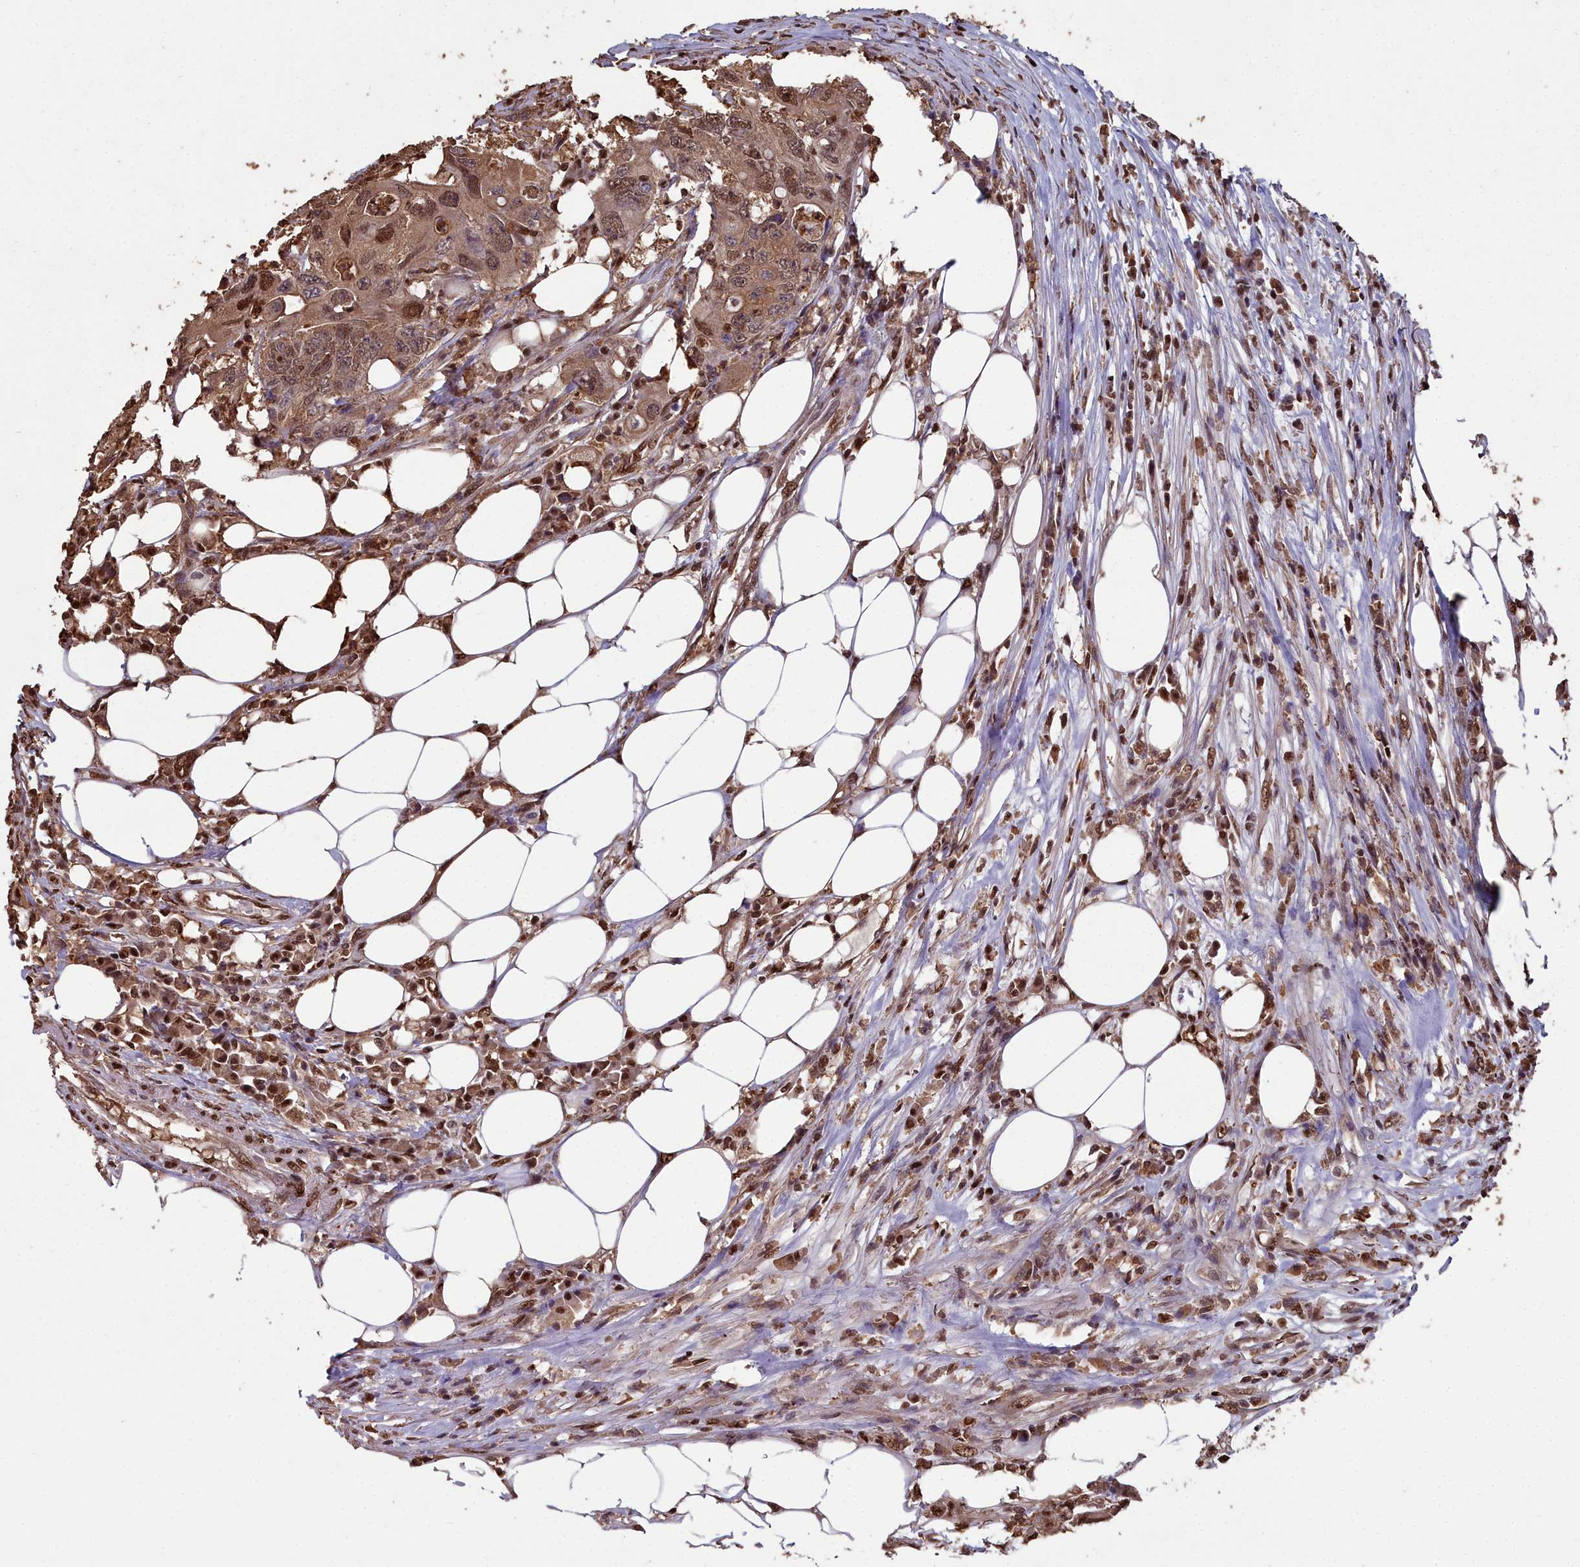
{"staining": {"intensity": "moderate", "quantity": ">75%", "location": "cytoplasmic/membranous,nuclear"}, "tissue": "colorectal cancer", "cell_type": "Tumor cells", "image_type": "cancer", "snomed": [{"axis": "morphology", "description": "Adenocarcinoma, NOS"}, {"axis": "topography", "description": "Colon"}], "caption": "DAB immunohistochemical staining of colorectal adenocarcinoma displays moderate cytoplasmic/membranous and nuclear protein staining in about >75% of tumor cells.", "gene": "GAPDH", "patient": {"sex": "male", "age": 71}}